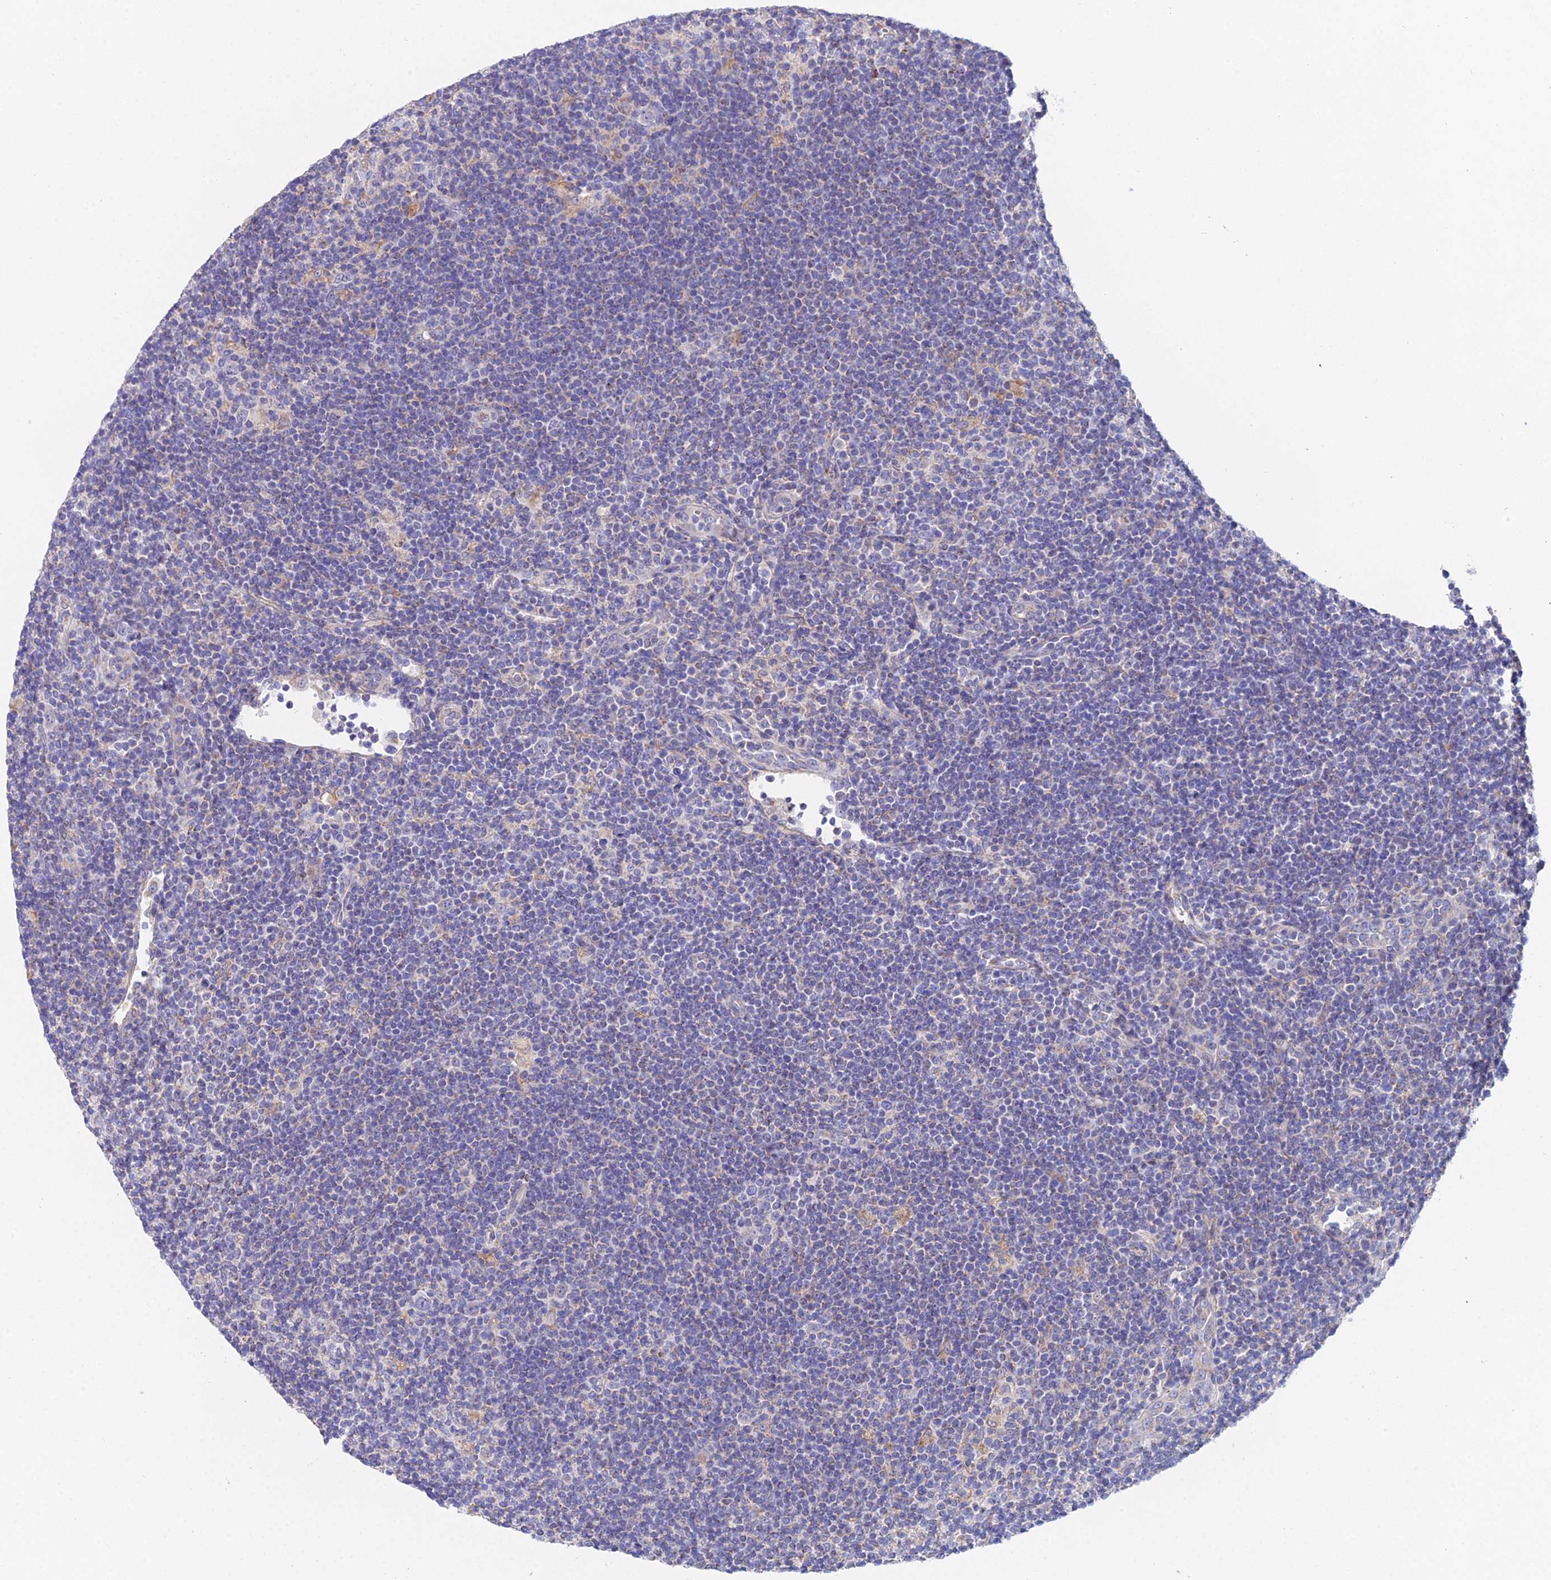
{"staining": {"intensity": "negative", "quantity": "none", "location": "none"}, "tissue": "lymphoma", "cell_type": "Tumor cells", "image_type": "cancer", "snomed": [{"axis": "morphology", "description": "Hodgkin's disease, NOS"}, {"axis": "topography", "description": "Lymph node"}], "caption": "High power microscopy photomicrograph of an immunohistochemistry (IHC) micrograph of lymphoma, revealing no significant expression in tumor cells. (DAB immunohistochemistry (IHC), high magnification).", "gene": "PPP2R2C", "patient": {"sex": "female", "age": 57}}